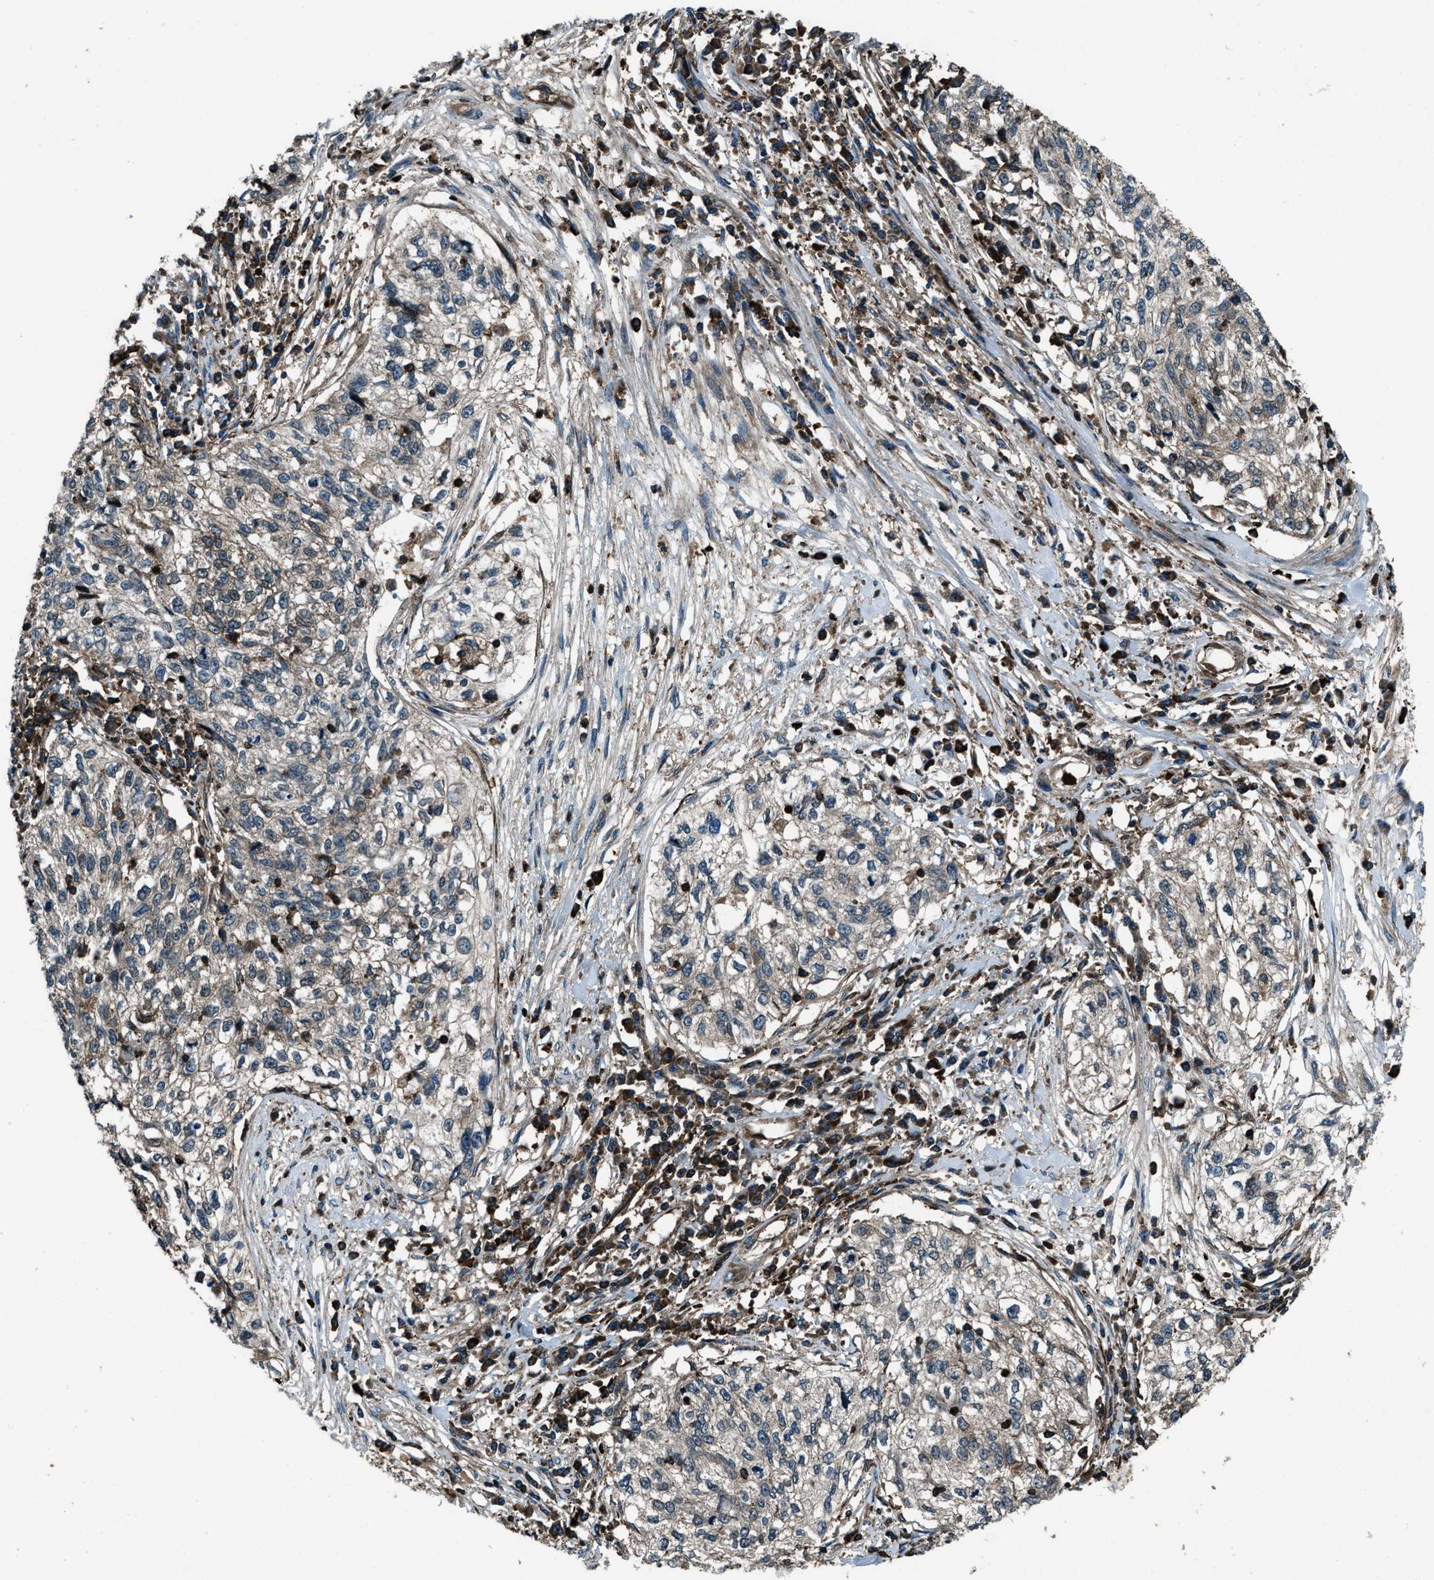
{"staining": {"intensity": "weak", "quantity": "25%-75%", "location": "cytoplasmic/membranous"}, "tissue": "cervical cancer", "cell_type": "Tumor cells", "image_type": "cancer", "snomed": [{"axis": "morphology", "description": "Squamous cell carcinoma, NOS"}, {"axis": "topography", "description": "Cervix"}], "caption": "Protein expression analysis of squamous cell carcinoma (cervical) displays weak cytoplasmic/membranous staining in approximately 25%-75% of tumor cells.", "gene": "SNX30", "patient": {"sex": "female", "age": 57}}